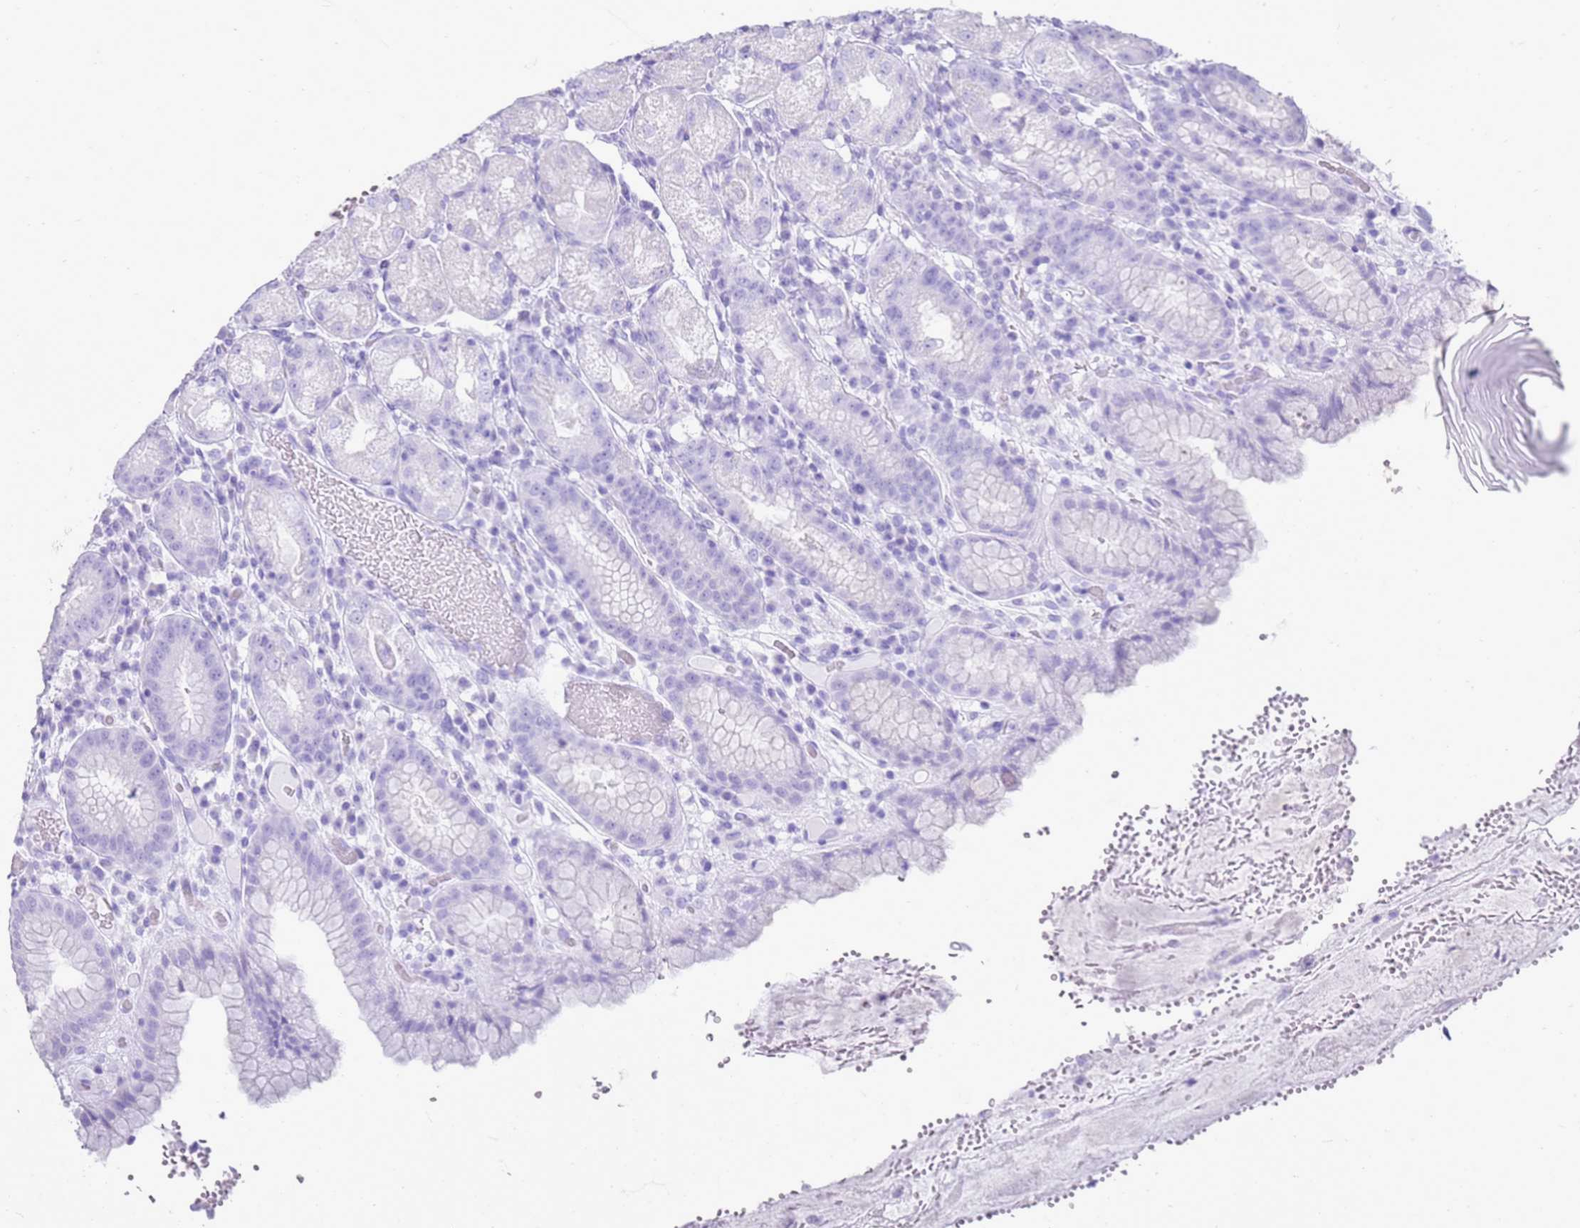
{"staining": {"intensity": "negative", "quantity": "none", "location": "none"}, "tissue": "stomach", "cell_type": "Glandular cells", "image_type": "normal", "snomed": [{"axis": "morphology", "description": "Normal tissue, NOS"}, {"axis": "topography", "description": "Stomach, upper"}], "caption": "Glandular cells are negative for protein expression in normal human stomach. Brightfield microscopy of immunohistochemistry stained with DAB (3,3'-diaminobenzidine) (brown) and hematoxylin (blue), captured at high magnification.", "gene": "CA8", "patient": {"sex": "male", "age": 52}}